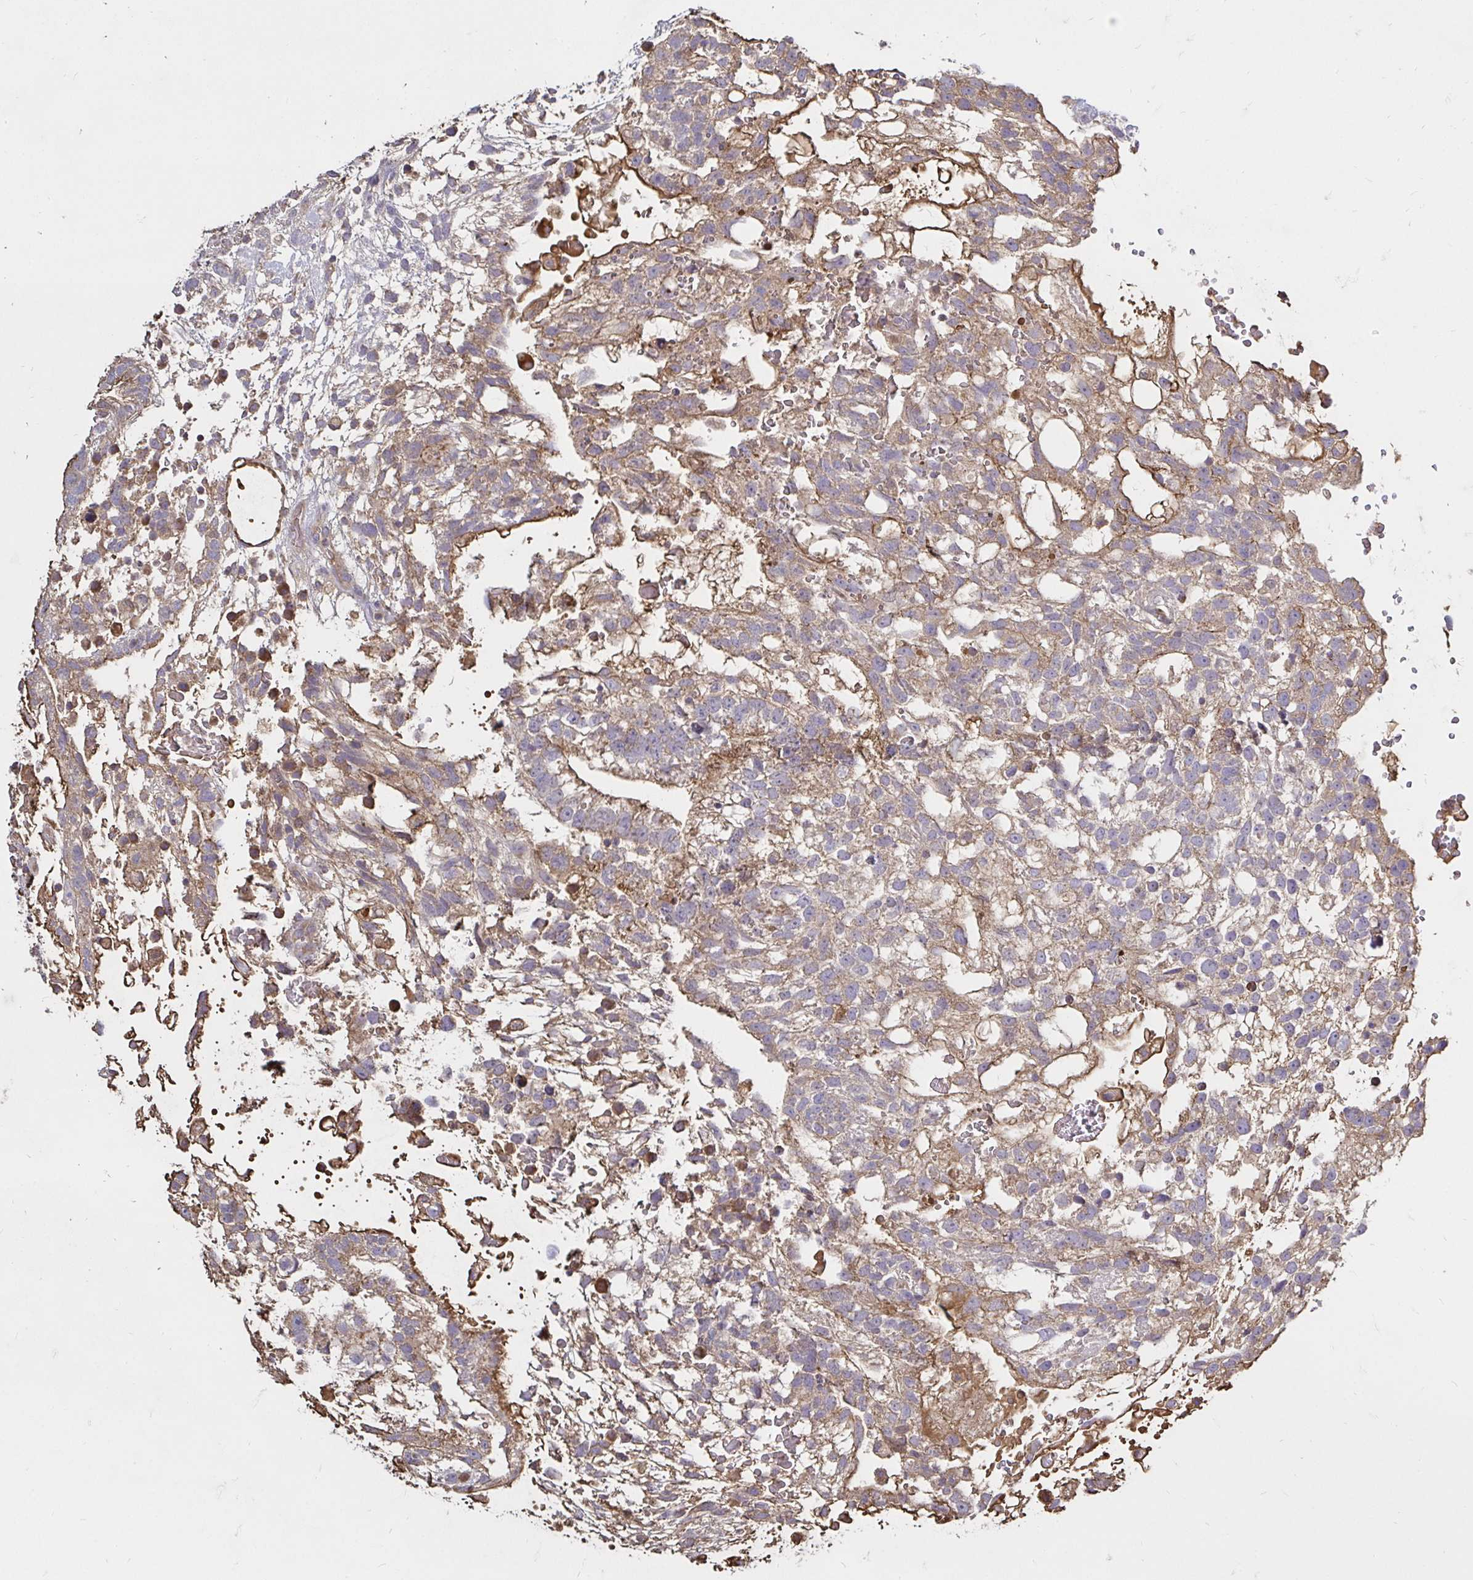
{"staining": {"intensity": "moderate", "quantity": ">75%", "location": "cytoplasmic/membranous"}, "tissue": "testis cancer", "cell_type": "Tumor cells", "image_type": "cancer", "snomed": [{"axis": "morphology", "description": "Normal tissue, NOS"}, {"axis": "morphology", "description": "Carcinoma, Embryonal, NOS"}, {"axis": "topography", "description": "Testis"}], "caption": "Immunohistochemical staining of human testis cancer shows moderate cytoplasmic/membranous protein staining in approximately >75% of tumor cells.", "gene": "ARHGEF37", "patient": {"sex": "male", "age": 32}}